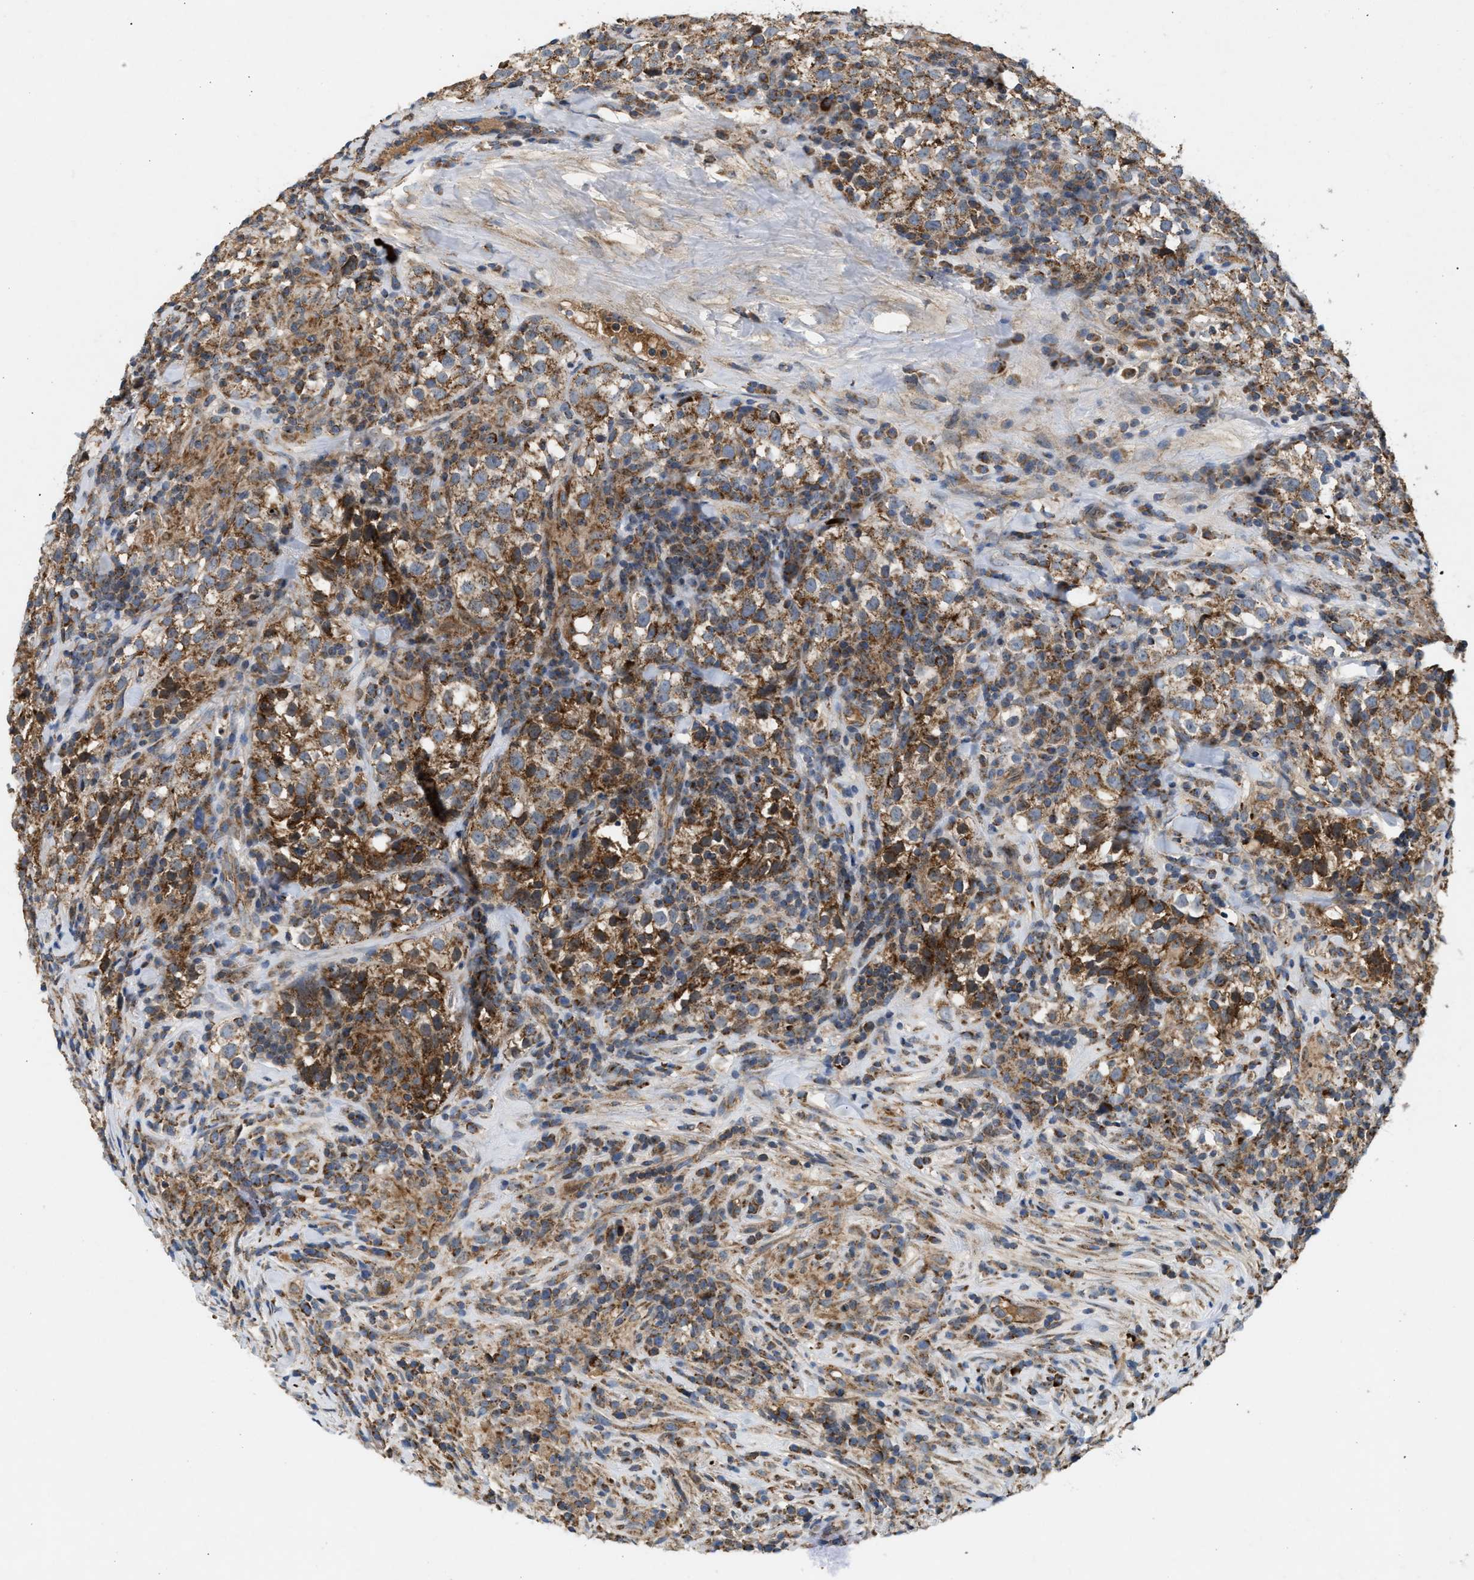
{"staining": {"intensity": "moderate", "quantity": ">75%", "location": "cytoplasmic/membranous"}, "tissue": "testis cancer", "cell_type": "Tumor cells", "image_type": "cancer", "snomed": [{"axis": "morphology", "description": "Seminoma, NOS"}, {"axis": "morphology", "description": "Carcinoma, Embryonal, NOS"}, {"axis": "topography", "description": "Testis"}], "caption": "Tumor cells exhibit medium levels of moderate cytoplasmic/membranous expression in approximately >75% of cells in seminoma (testis).", "gene": "TACO1", "patient": {"sex": "male", "age": 36}}